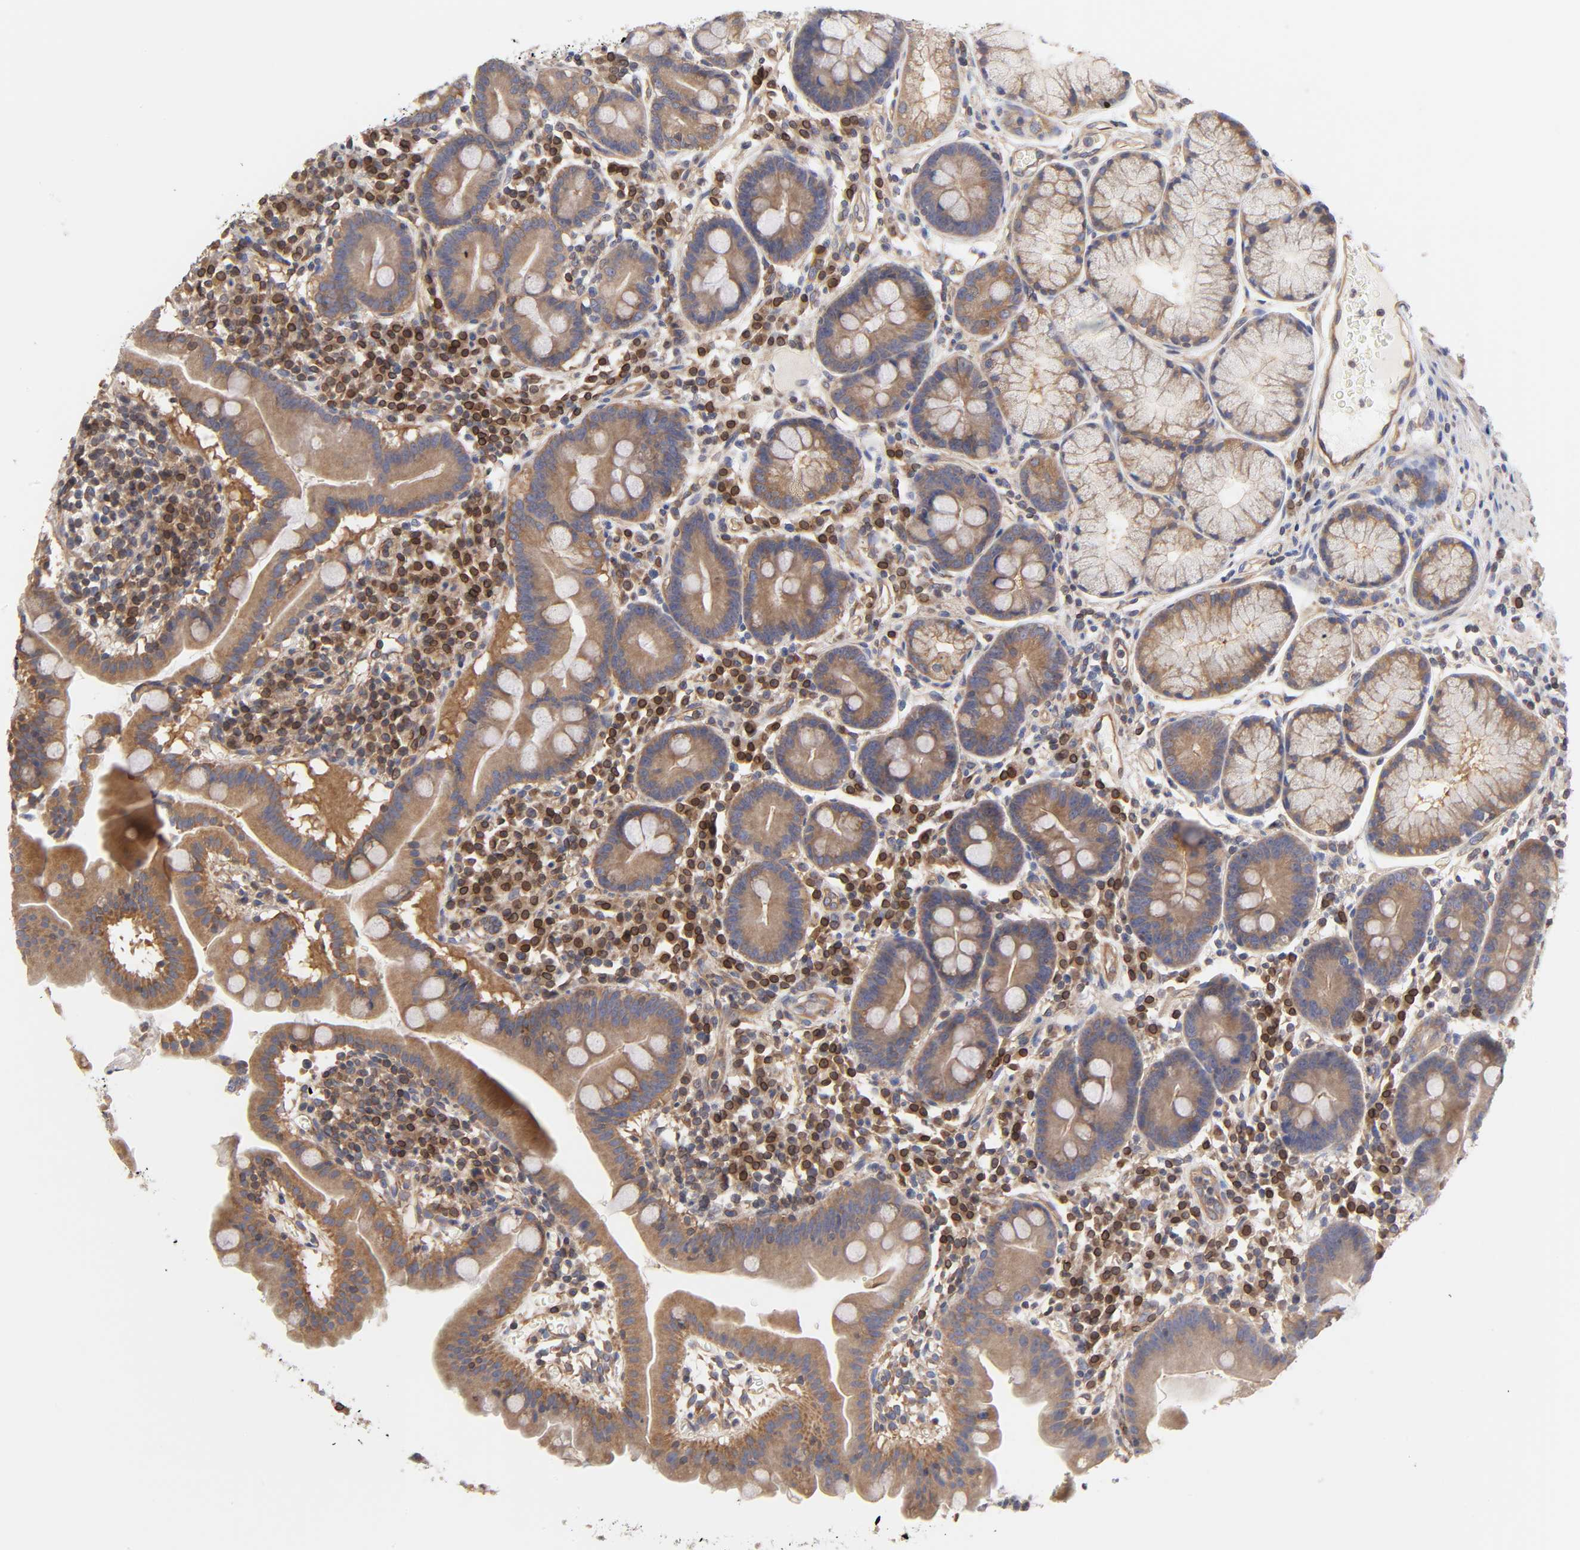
{"staining": {"intensity": "weak", "quantity": ">75%", "location": "cytoplasmic/membranous"}, "tissue": "duodenum", "cell_type": "Glandular cells", "image_type": "normal", "snomed": [{"axis": "morphology", "description": "Normal tissue, NOS"}, {"axis": "topography", "description": "Duodenum"}], "caption": "The image demonstrates staining of normal duodenum, revealing weak cytoplasmic/membranous protein expression (brown color) within glandular cells. The staining was performed using DAB (3,3'-diaminobenzidine) to visualize the protein expression in brown, while the nuclei were stained in blue with hematoxylin (Magnification: 20x).", "gene": "STRN3", "patient": {"sex": "male", "age": 50}}